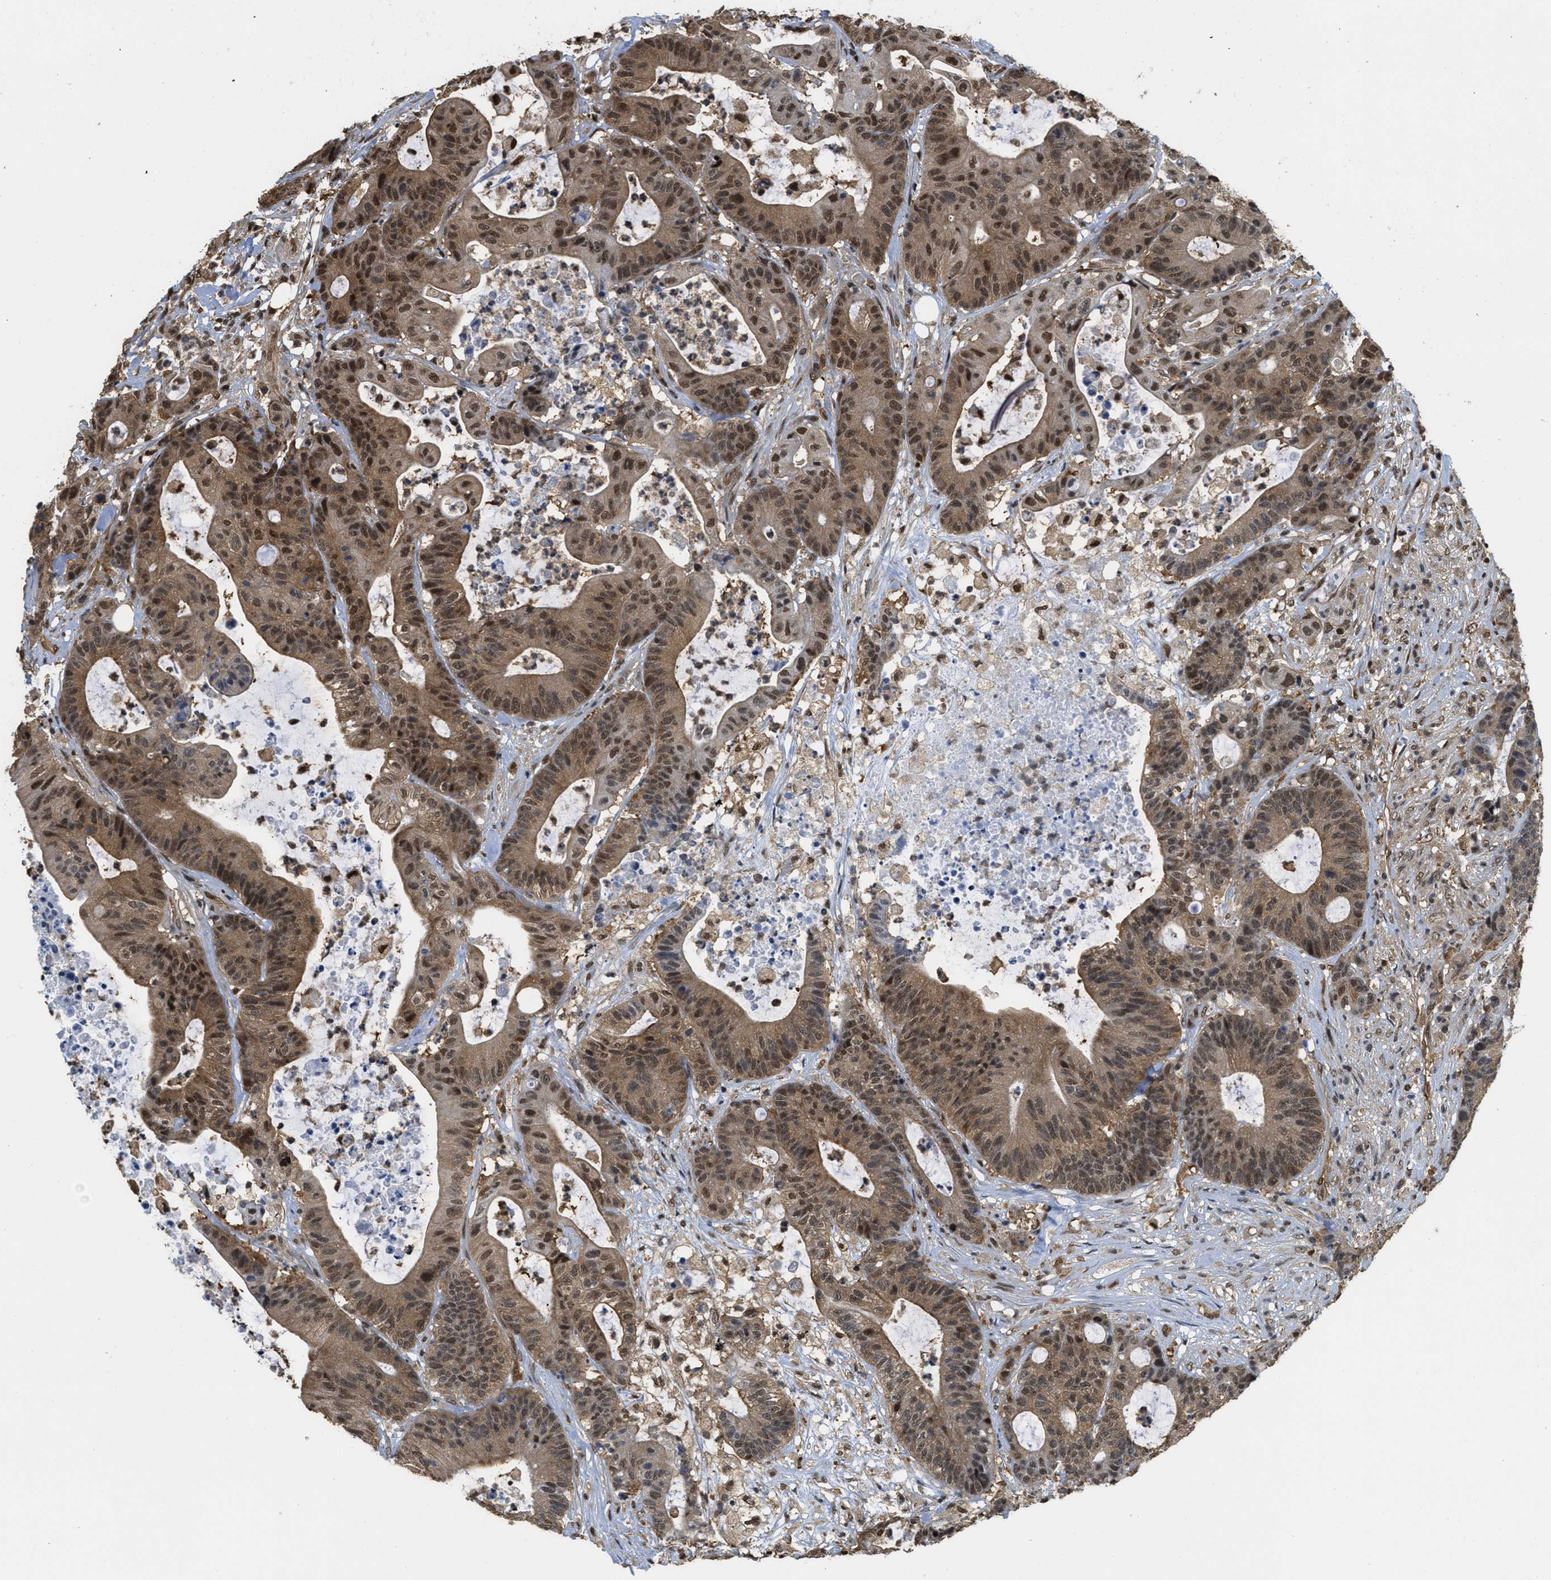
{"staining": {"intensity": "strong", "quantity": "25%-75%", "location": "cytoplasmic/membranous,nuclear"}, "tissue": "colorectal cancer", "cell_type": "Tumor cells", "image_type": "cancer", "snomed": [{"axis": "morphology", "description": "Adenocarcinoma, NOS"}, {"axis": "topography", "description": "Colon"}], "caption": "This is an image of immunohistochemistry (IHC) staining of adenocarcinoma (colorectal), which shows strong positivity in the cytoplasmic/membranous and nuclear of tumor cells.", "gene": "PSMC5", "patient": {"sex": "female", "age": 84}}